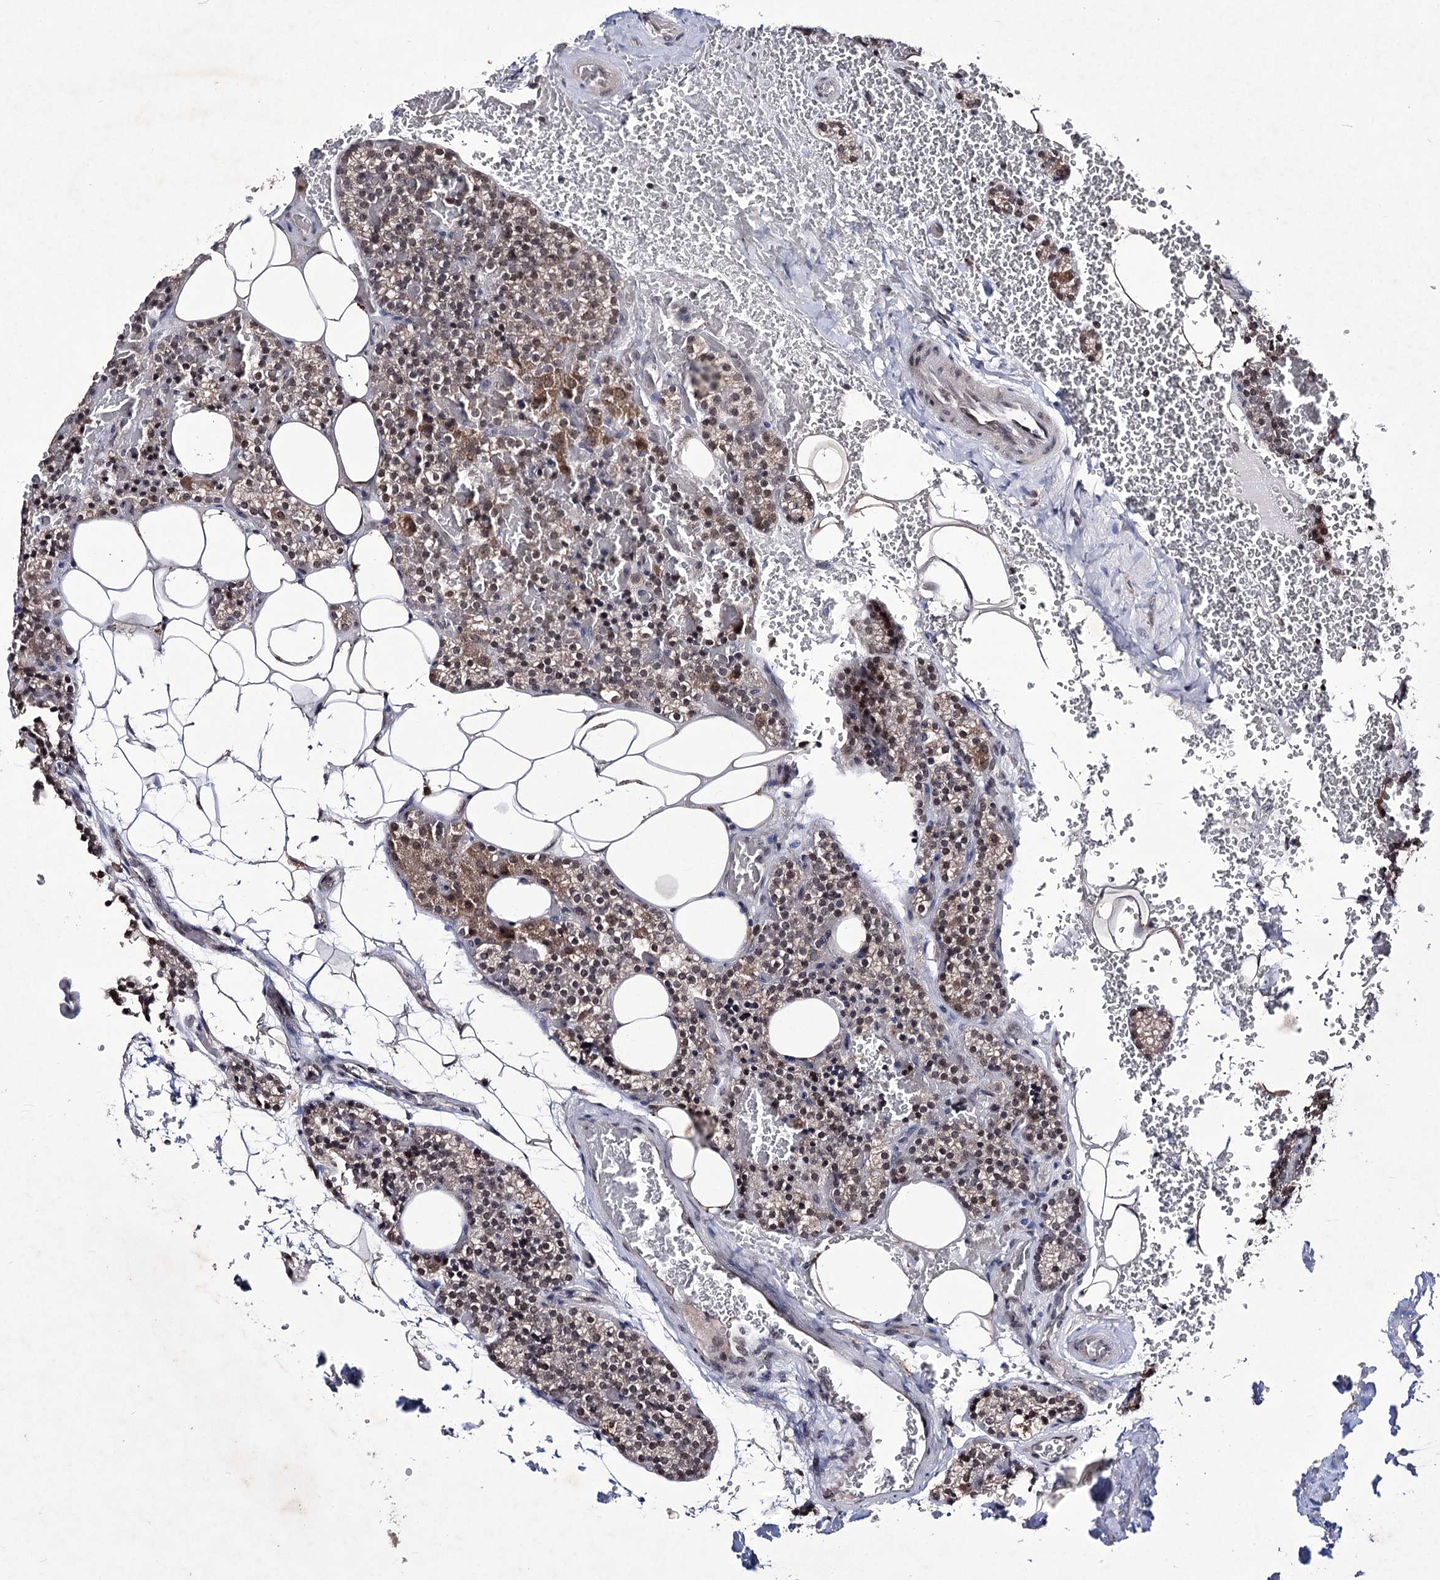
{"staining": {"intensity": "moderate", "quantity": ">75%", "location": "cytoplasmic/membranous,nuclear"}, "tissue": "parathyroid gland", "cell_type": "Glandular cells", "image_type": "normal", "snomed": [{"axis": "morphology", "description": "Normal tissue, NOS"}, {"axis": "topography", "description": "Parathyroid gland"}], "caption": "Immunohistochemical staining of benign parathyroid gland demonstrates medium levels of moderate cytoplasmic/membranous,nuclear staining in about >75% of glandular cells. (DAB (3,3'-diaminobenzidine) IHC with brightfield microscopy, high magnification).", "gene": "VGLL4", "patient": {"sex": "male", "age": 50}}